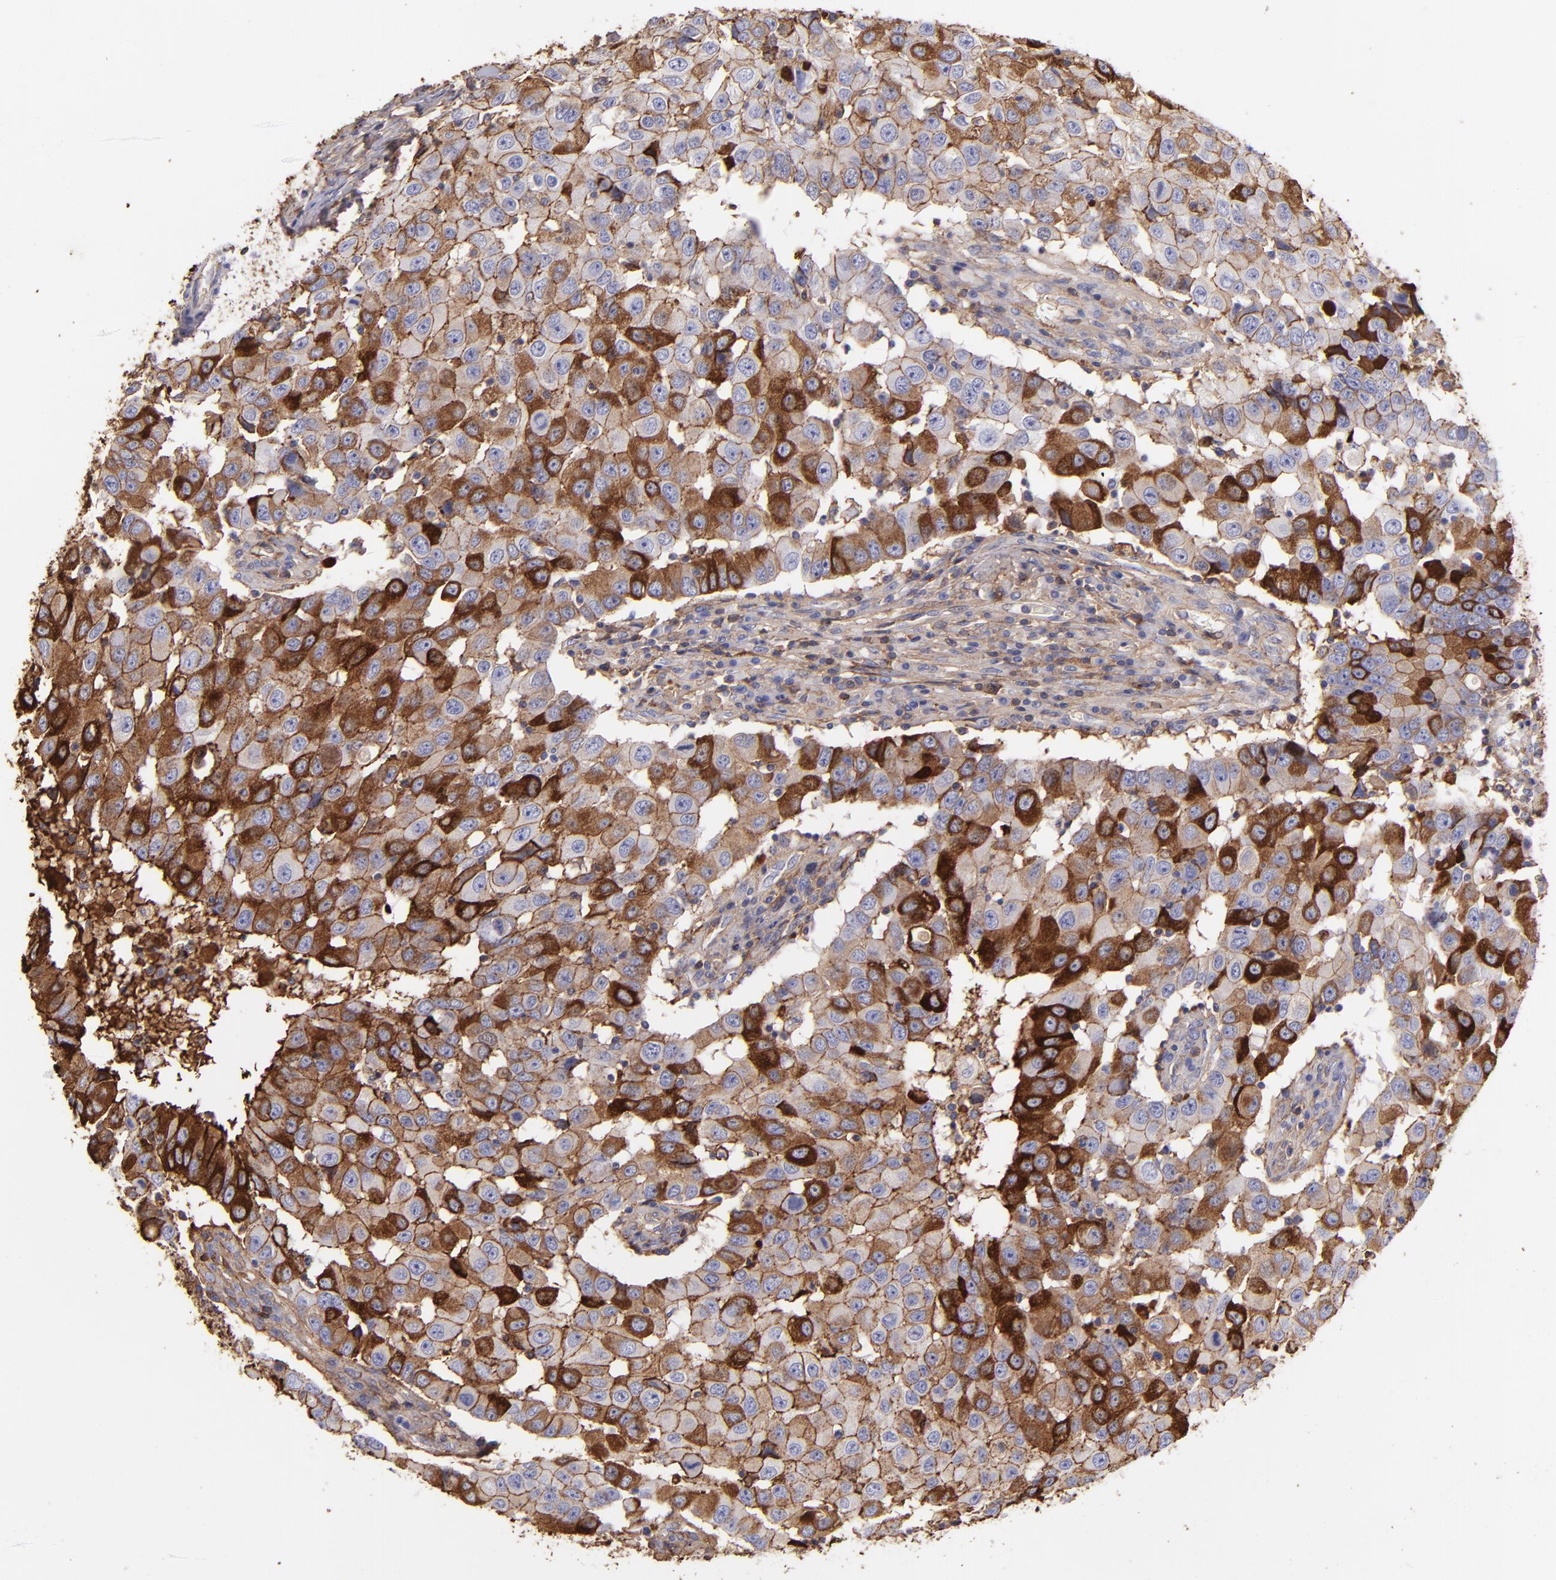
{"staining": {"intensity": "strong", "quantity": "<25%", "location": "cytoplasmic/membranous"}, "tissue": "breast cancer", "cell_type": "Tumor cells", "image_type": "cancer", "snomed": [{"axis": "morphology", "description": "Duct carcinoma"}, {"axis": "topography", "description": "Breast"}], "caption": "Immunohistochemical staining of breast cancer shows strong cytoplasmic/membranous protein expression in about <25% of tumor cells. Ihc stains the protein in brown and the nuclei are stained blue.", "gene": "FGB", "patient": {"sex": "female", "age": 27}}